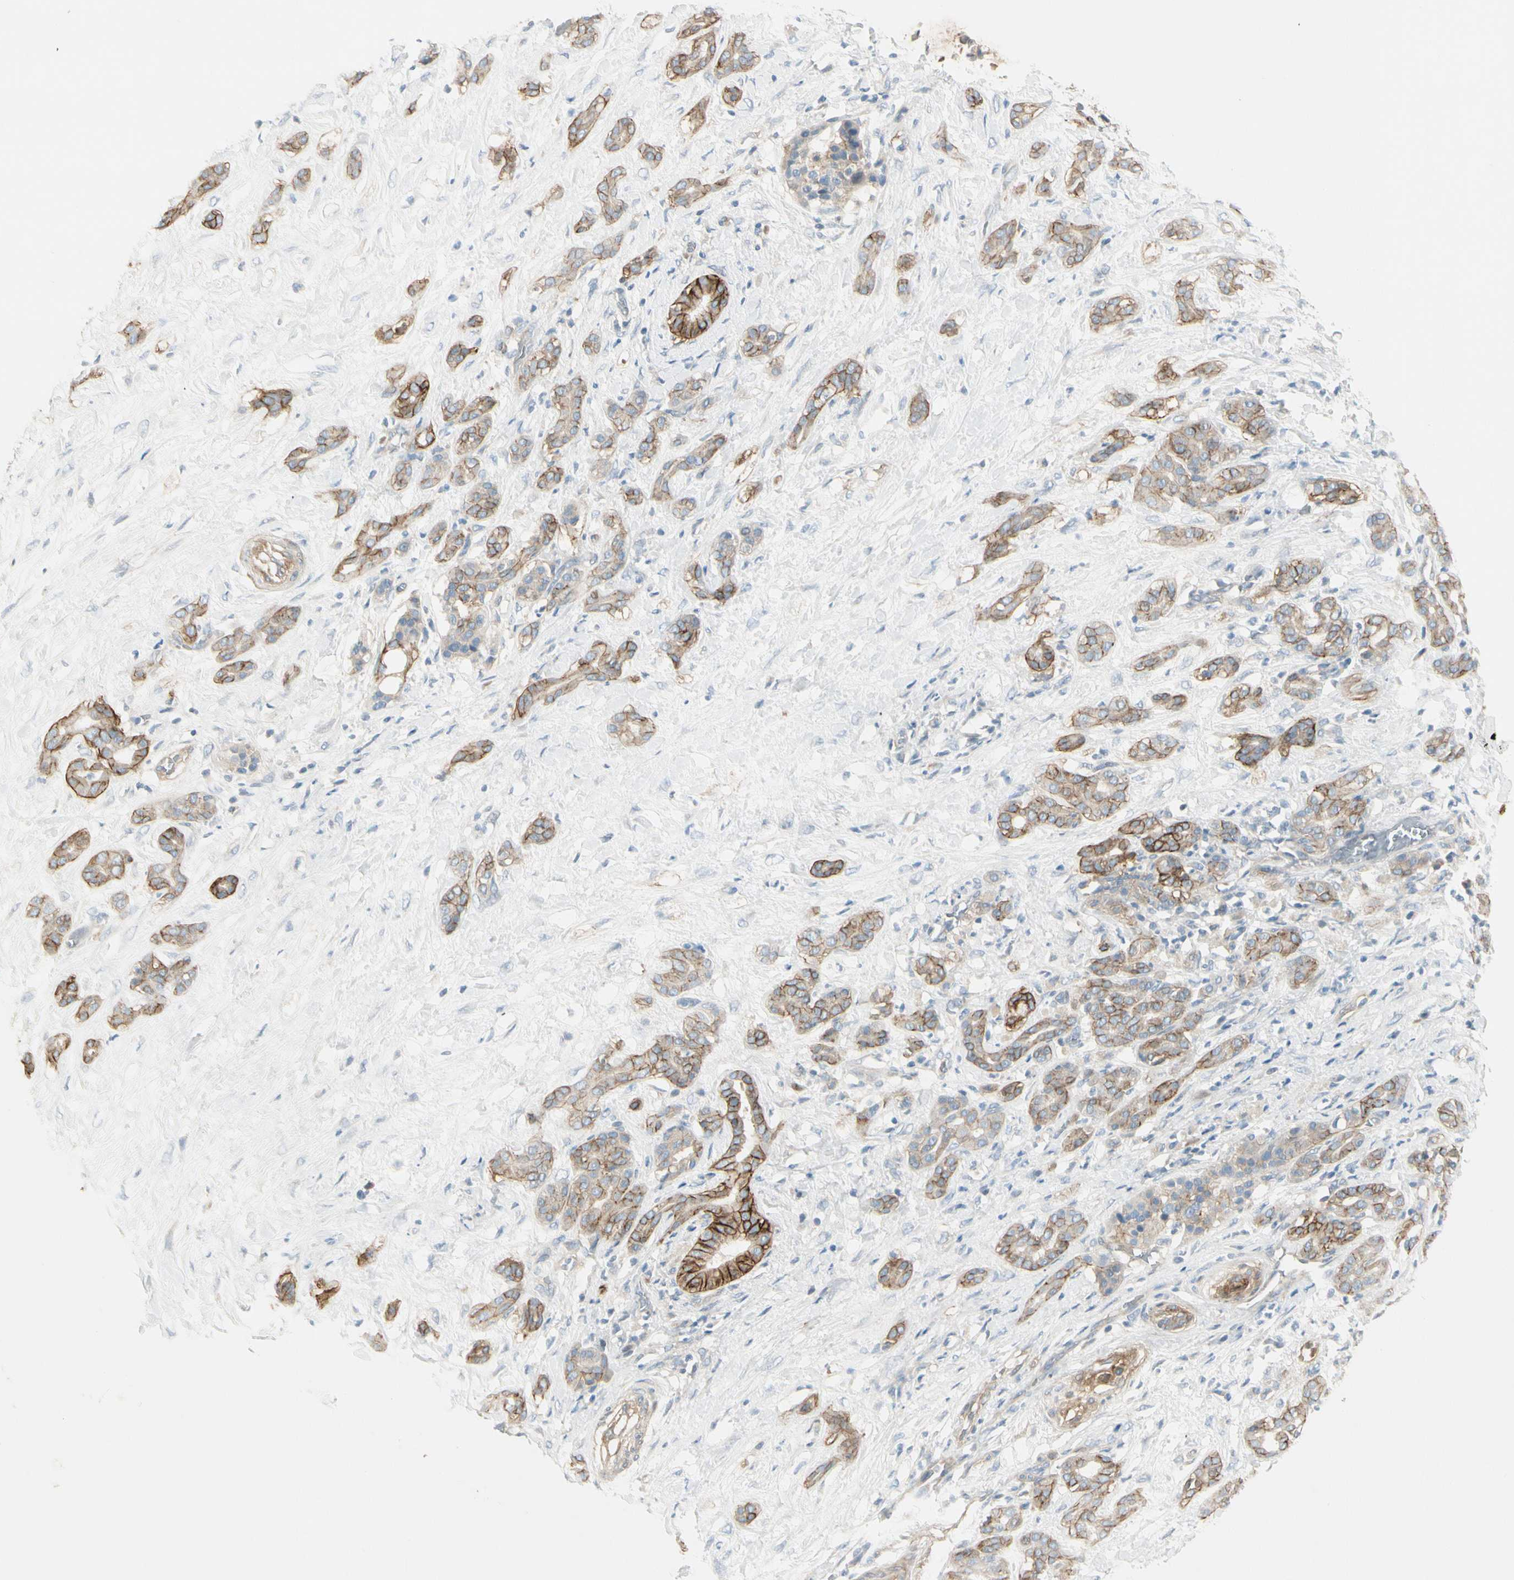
{"staining": {"intensity": "moderate", "quantity": ">75%", "location": "cytoplasmic/membranous"}, "tissue": "pancreatic cancer", "cell_type": "Tumor cells", "image_type": "cancer", "snomed": [{"axis": "morphology", "description": "Adenocarcinoma, NOS"}, {"axis": "topography", "description": "Pancreas"}], "caption": "Immunohistochemistry (IHC) photomicrograph of human pancreatic adenocarcinoma stained for a protein (brown), which displays medium levels of moderate cytoplasmic/membranous expression in approximately >75% of tumor cells.", "gene": "ITGA3", "patient": {"sex": "male", "age": 41}}